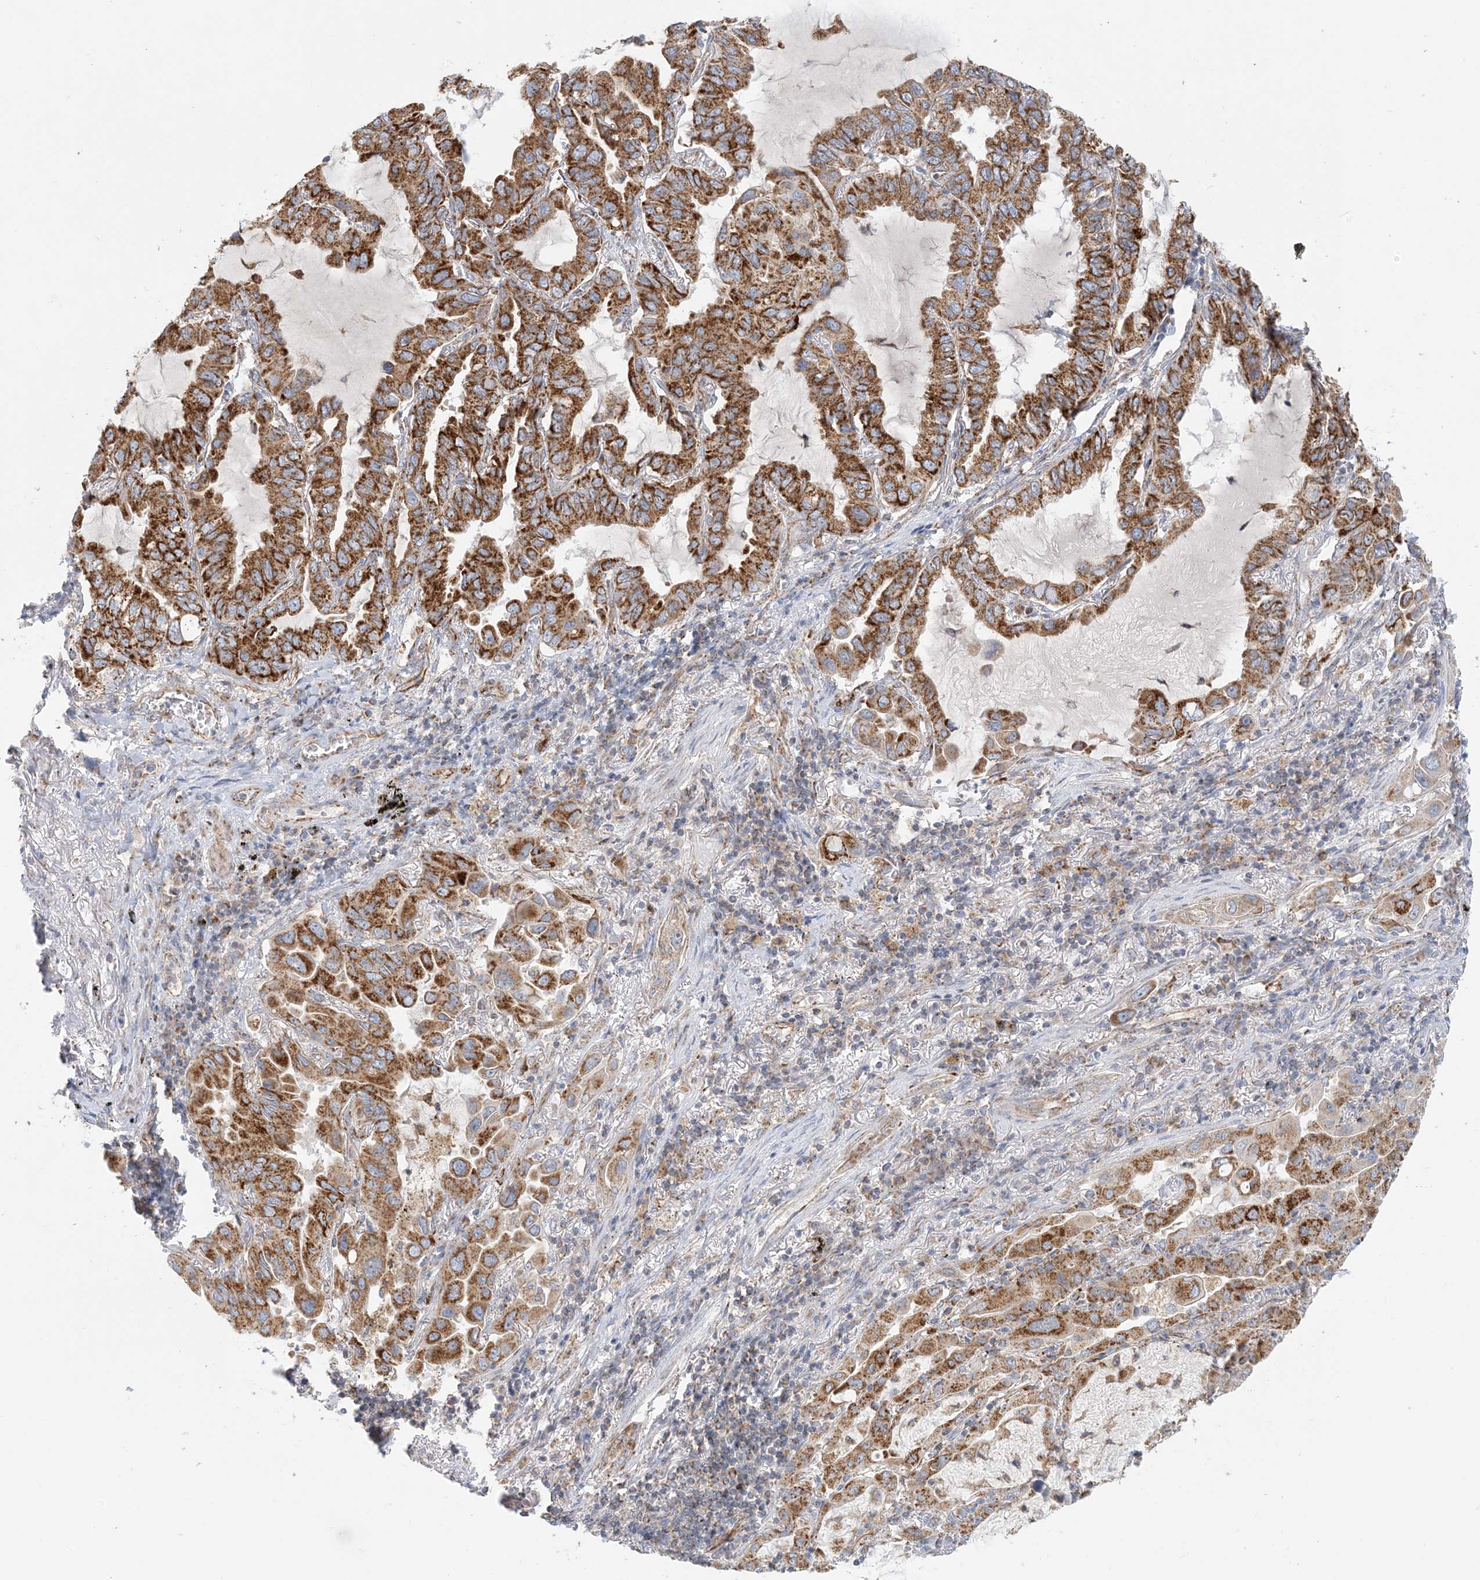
{"staining": {"intensity": "strong", "quantity": "25%-75%", "location": "cytoplasmic/membranous"}, "tissue": "lung cancer", "cell_type": "Tumor cells", "image_type": "cancer", "snomed": [{"axis": "morphology", "description": "Adenocarcinoma, NOS"}, {"axis": "topography", "description": "Lung"}], "caption": "High-magnification brightfield microscopy of lung cancer stained with DAB (3,3'-diaminobenzidine) (brown) and counterstained with hematoxylin (blue). tumor cells exhibit strong cytoplasmic/membranous positivity is identified in approximately25%-75% of cells. The protein of interest is stained brown, and the nuclei are stained in blue (DAB IHC with brightfield microscopy, high magnification).", "gene": "COA3", "patient": {"sex": "male", "age": 64}}